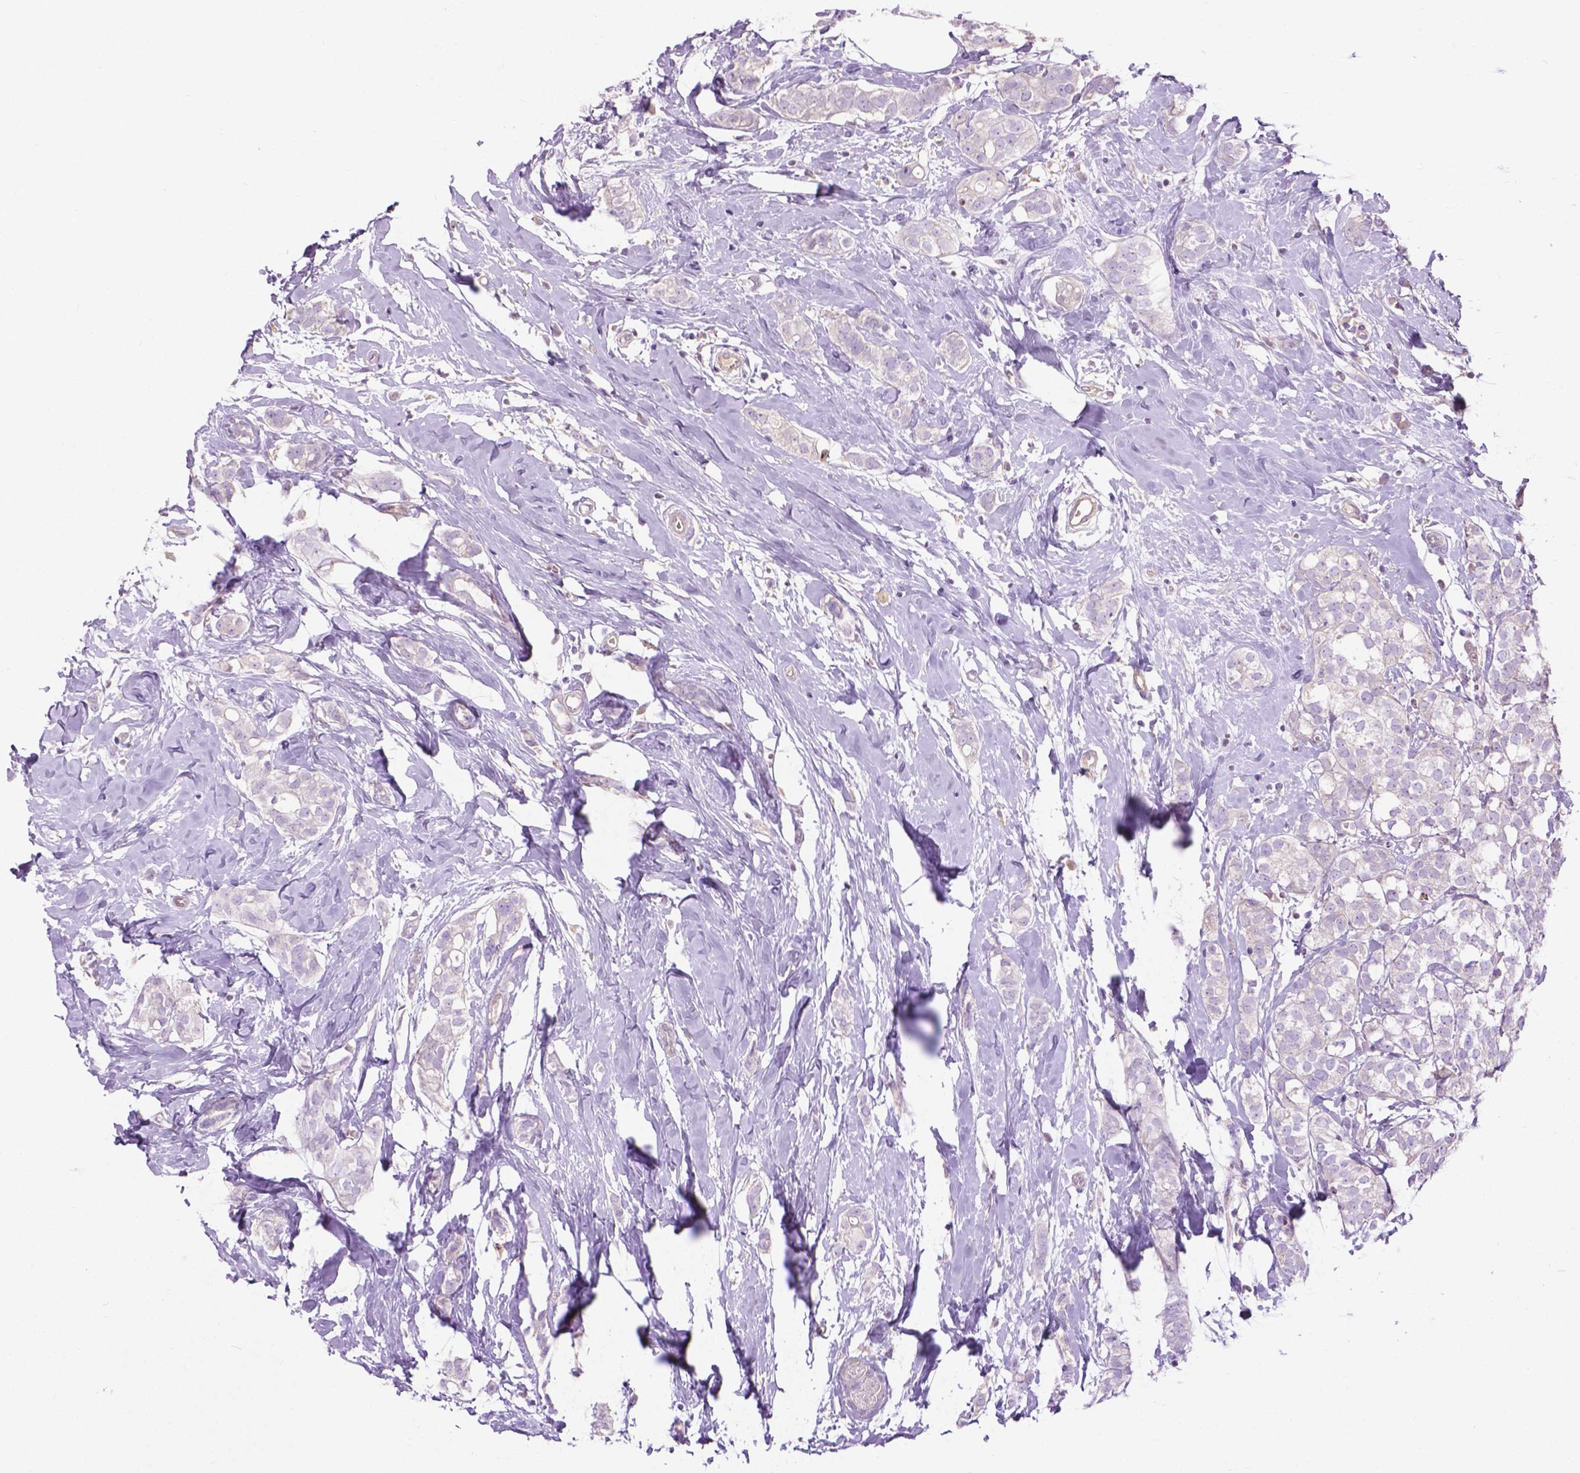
{"staining": {"intensity": "negative", "quantity": "none", "location": "none"}, "tissue": "breast cancer", "cell_type": "Tumor cells", "image_type": "cancer", "snomed": [{"axis": "morphology", "description": "Duct carcinoma"}, {"axis": "topography", "description": "Breast"}], "caption": "An immunohistochemistry micrograph of breast cancer (intraductal carcinoma) is shown. There is no staining in tumor cells of breast cancer (intraductal carcinoma).", "gene": "NOXO1", "patient": {"sex": "female", "age": 40}}